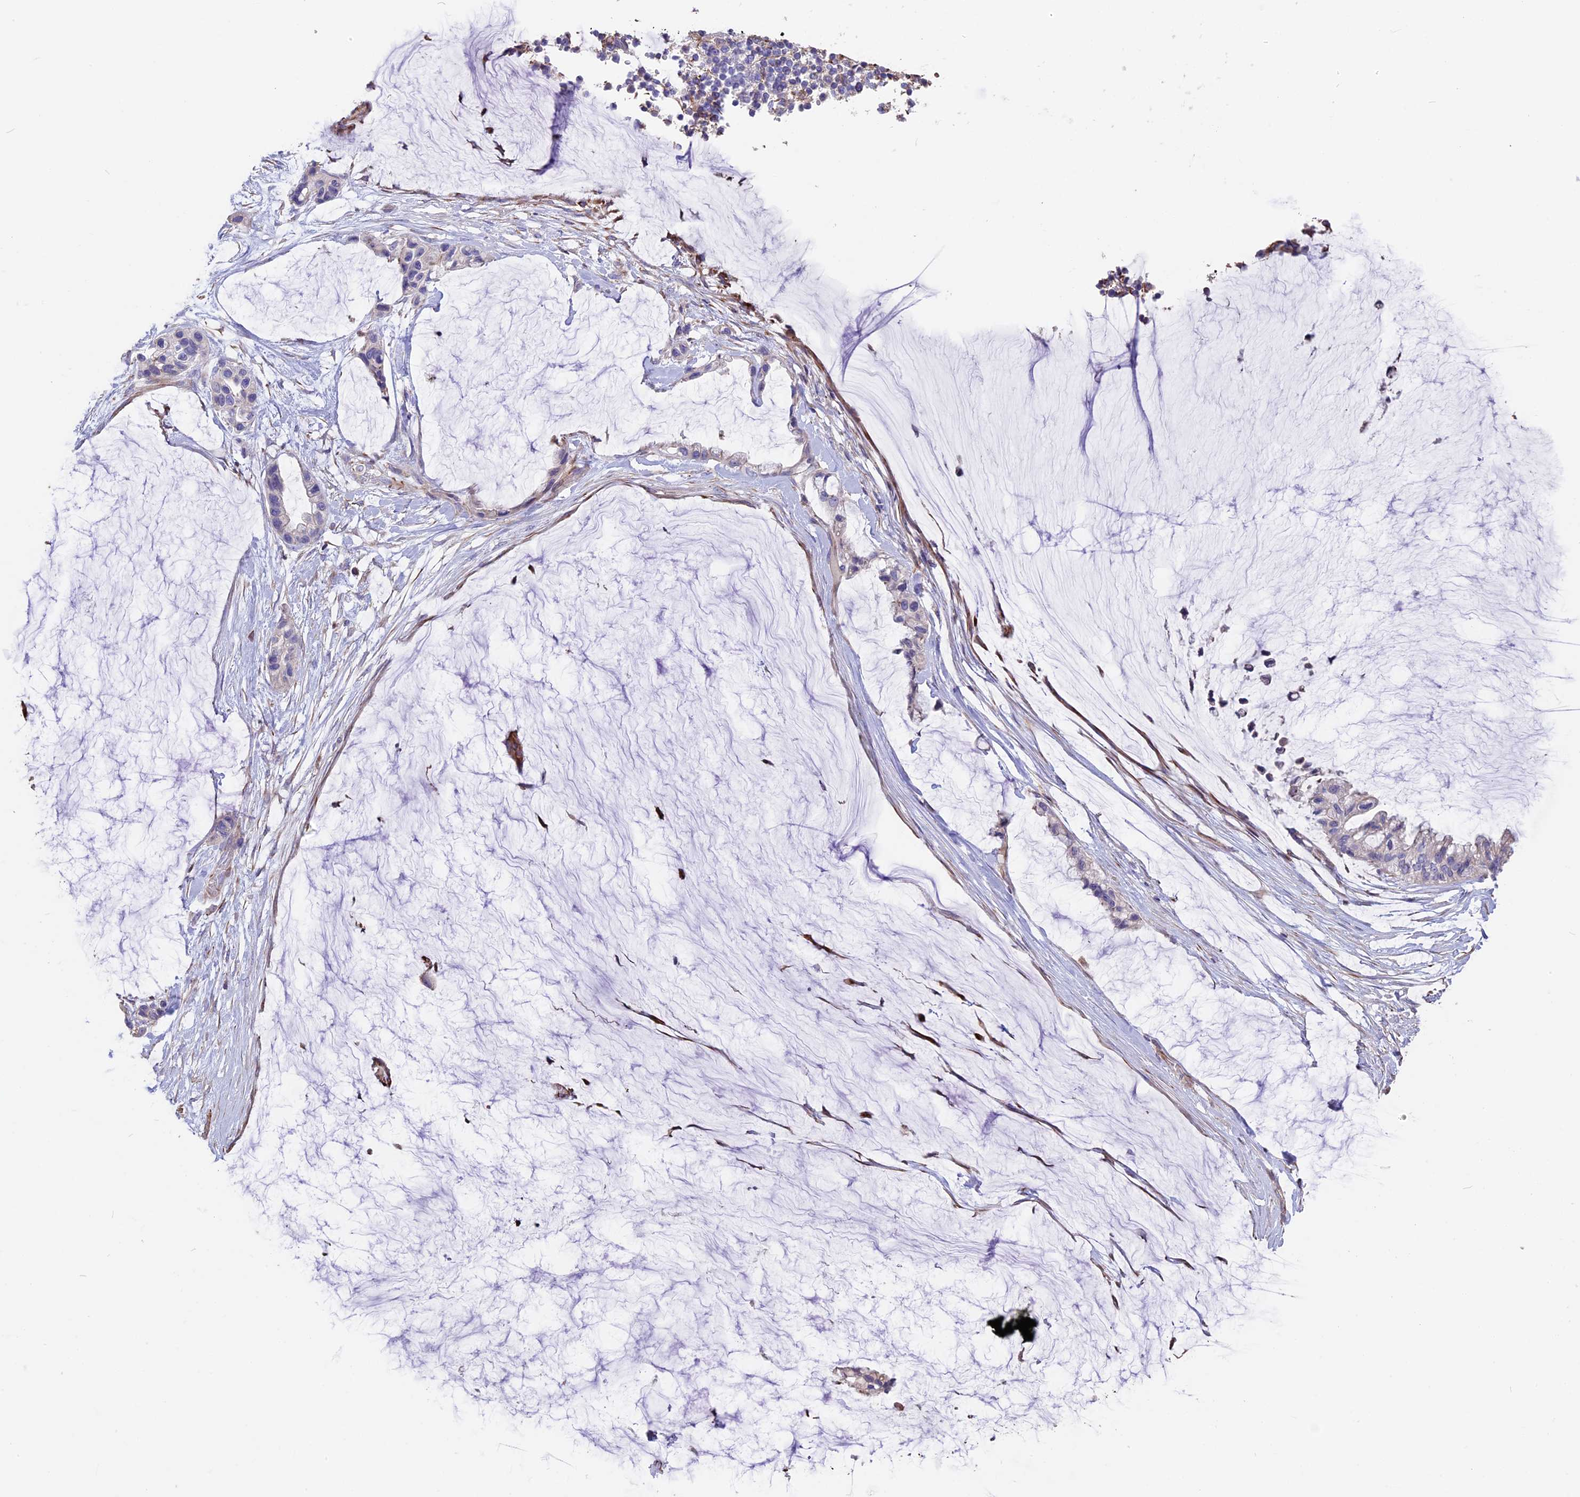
{"staining": {"intensity": "negative", "quantity": "none", "location": "none"}, "tissue": "ovarian cancer", "cell_type": "Tumor cells", "image_type": "cancer", "snomed": [{"axis": "morphology", "description": "Cystadenocarcinoma, mucinous, NOS"}, {"axis": "topography", "description": "Ovary"}], "caption": "The micrograph displays no significant staining in tumor cells of mucinous cystadenocarcinoma (ovarian). Brightfield microscopy of immunohistochemistry stained with DAB (brown) and hematoxylin (blue), captured at high magnification.", "gene": "SEH1L", "patient": {"sex": "female", "age": 39}}